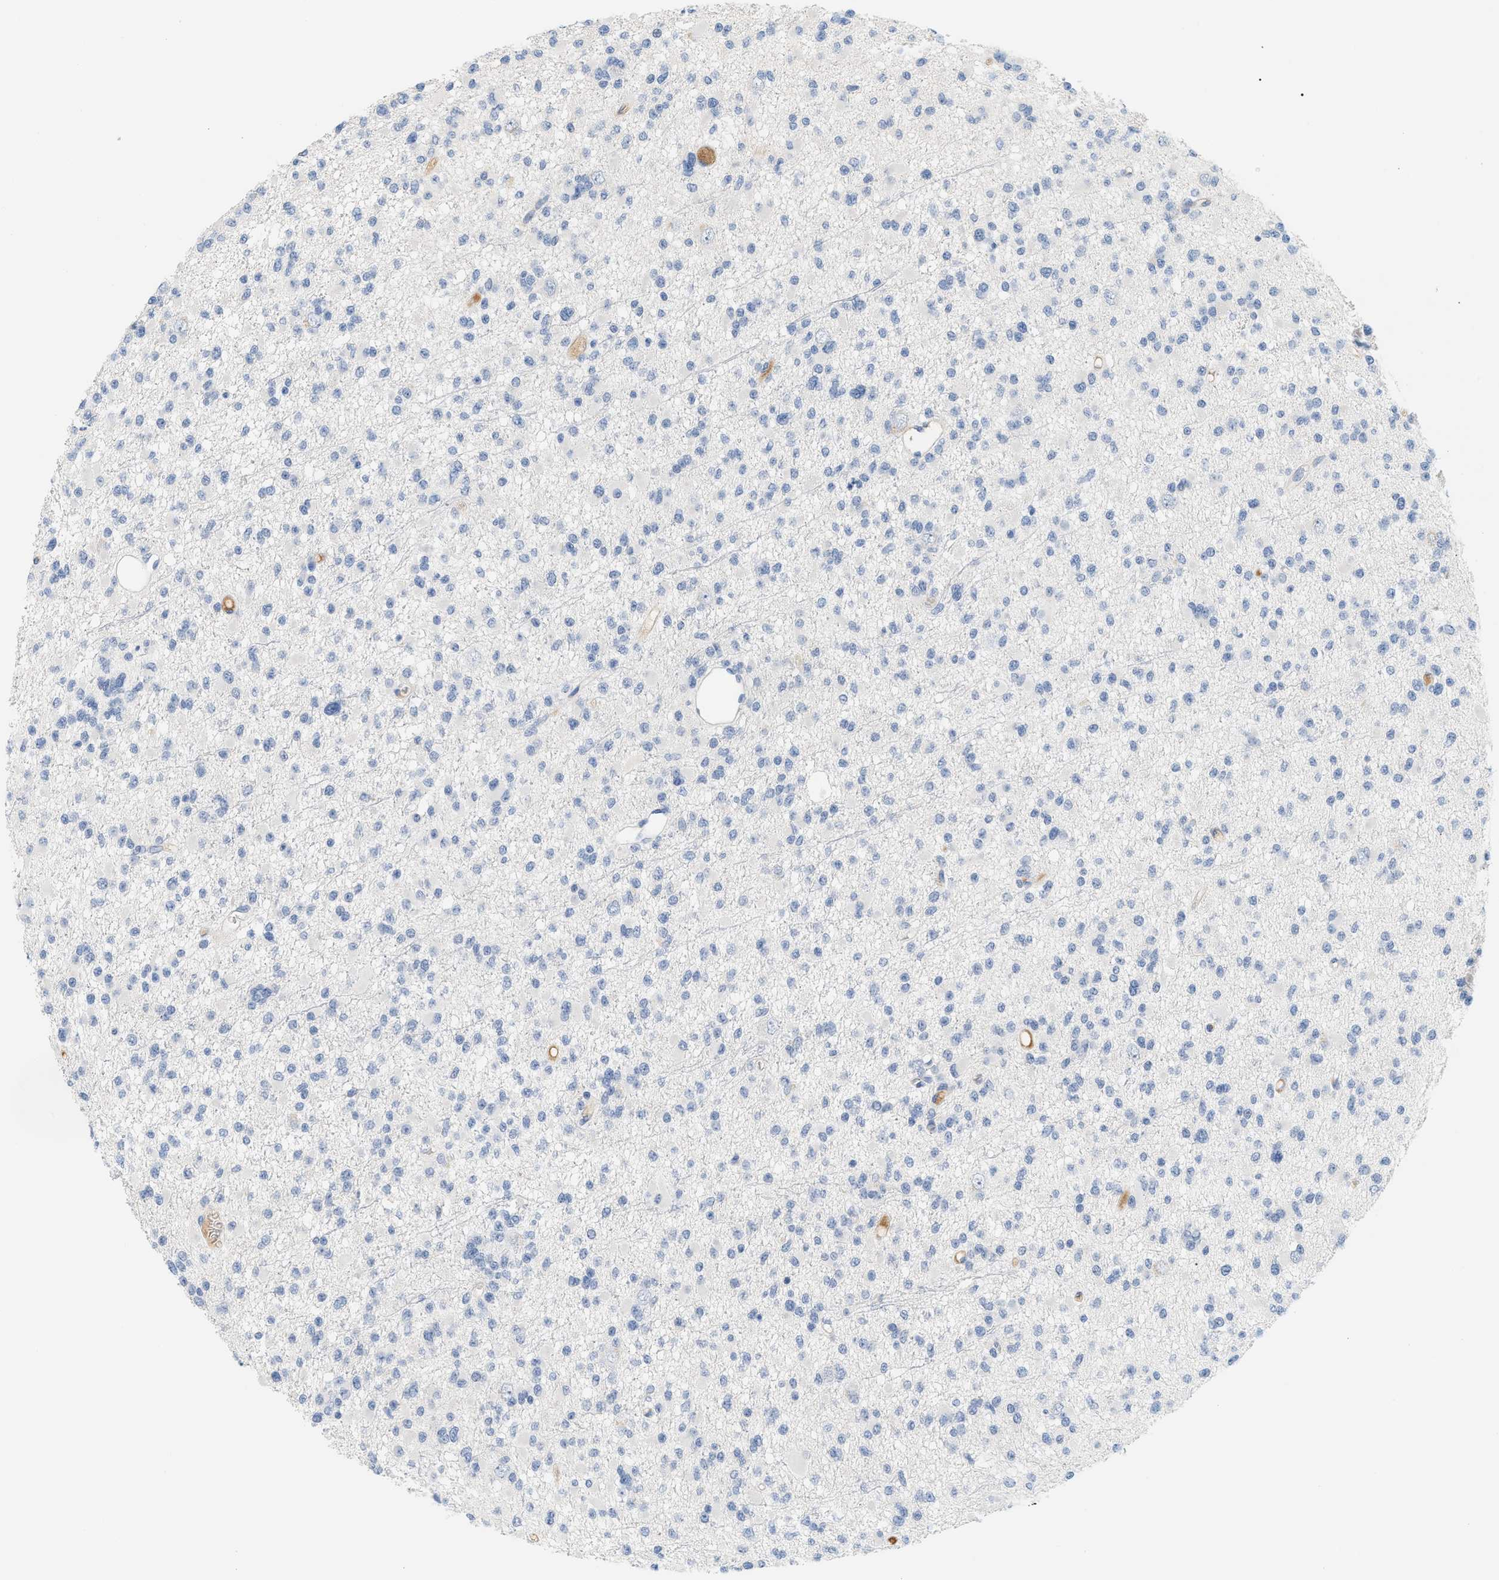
{"staining": {"intensity": "negative", "quantity": "none", "location": "none"}, "tissue": "glioma", "cell_type": "Tumor cells", "image_type": "cancer", "snomed": [{"axis": "morphology", "description": "Glioma, malignant, Low grade"}, {"axis": "topography", "description": "Brain"}], "caption": "An immunohistochemistry (IHC) micrograph of malignant glioma (low-grade) is shown. There is no staining in tumor cells of malignant glioma (low-grade).", "gene": "CFH", "patient": {"sex": "female", "age": 22}}